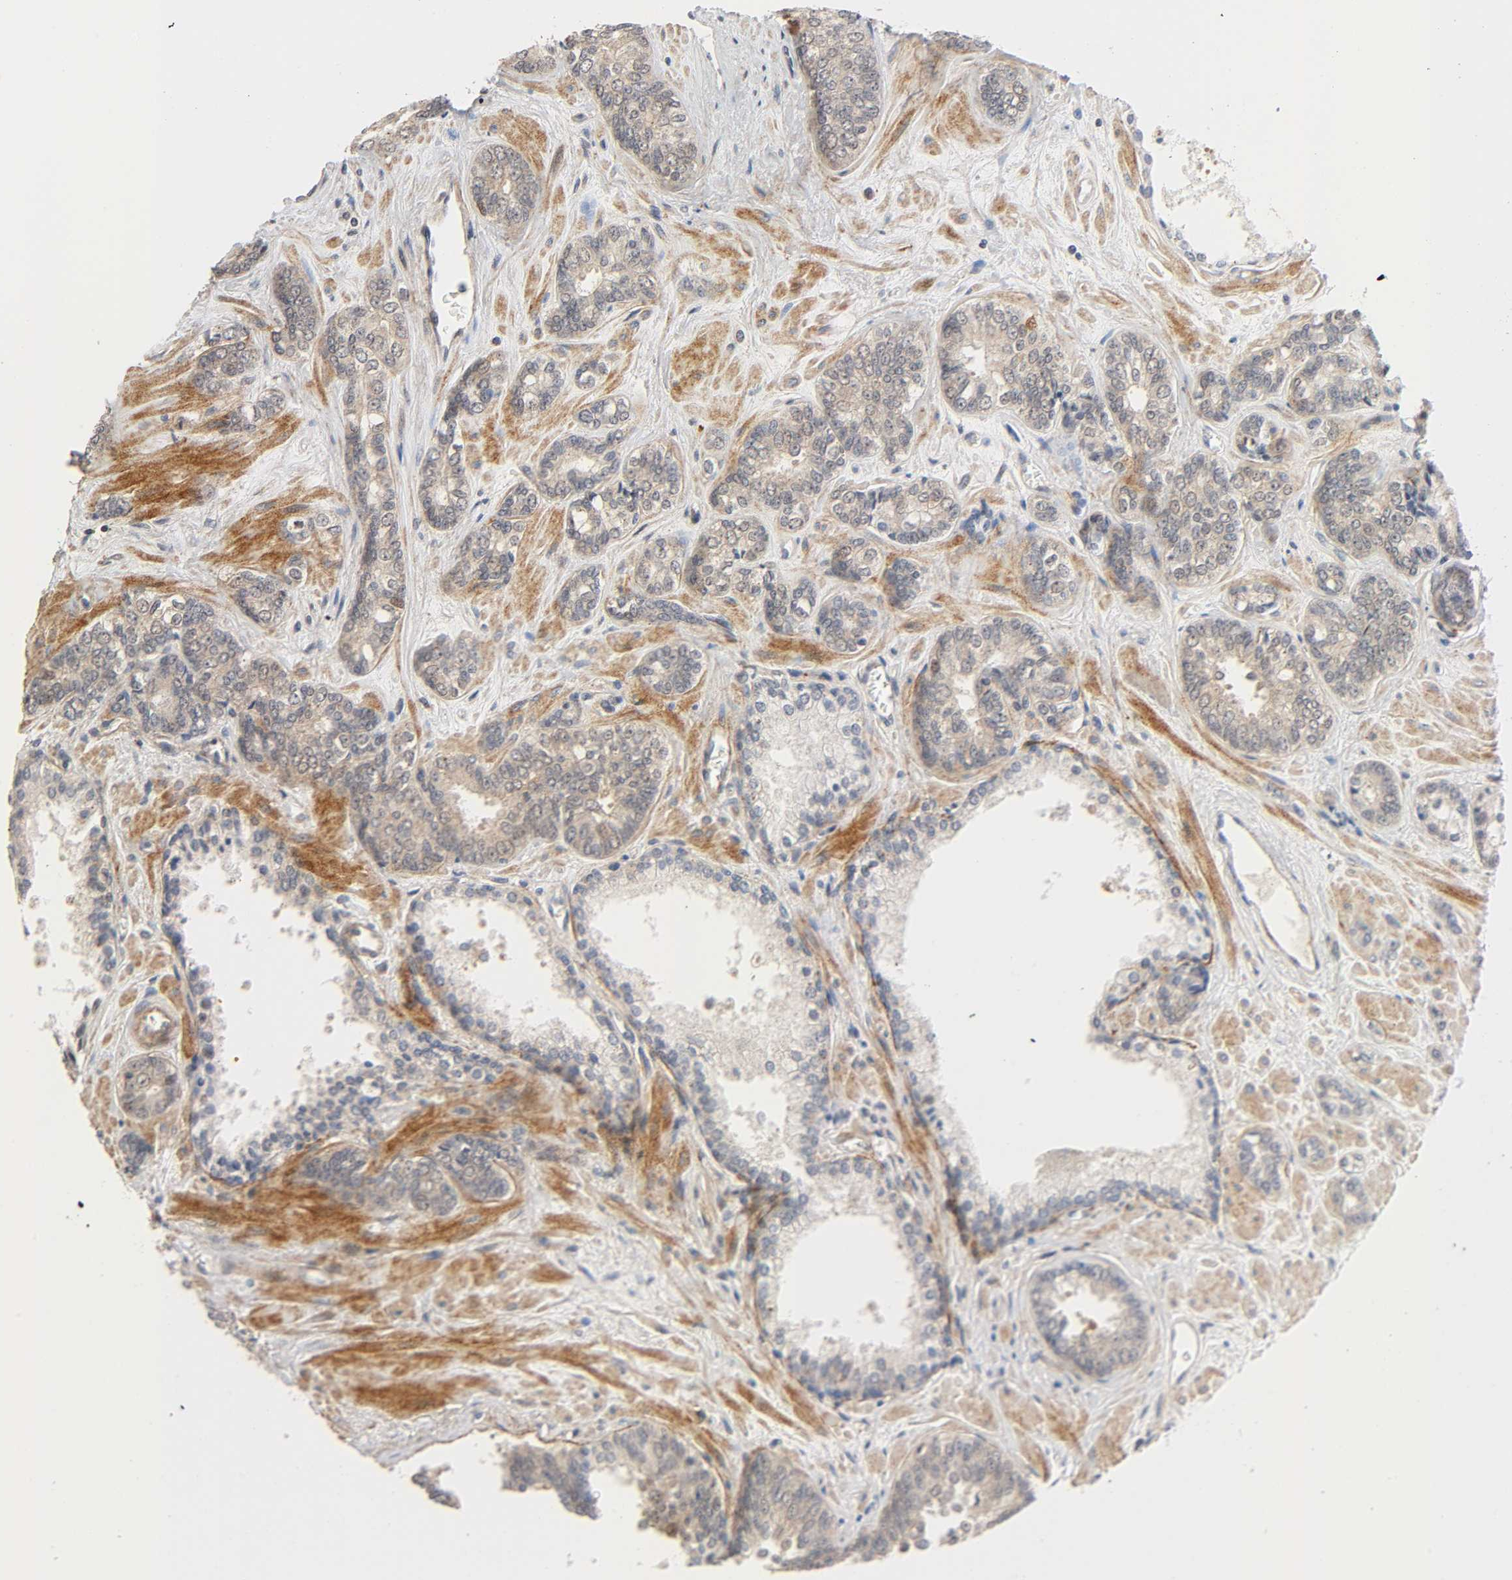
{"staining": {"intensity": "weak", "quantity": ">75%", "location": "cytoplasmic/membranous"}, "tissue": "prostate cancer", "cell_type": "Tumor cells", "image_type": "cancer", "snomed": [{"axis": "morphology", "description": "Adenocarcinoma, High grade"}, {"axis": "topography", "description": "Prostate"}], "caption": "This is a photomicrograph of IHC staining of prostate cancer (adenocarcinoma (high-grade)), which shows weak positivity in the cytoplasmic/membranous of tumor cells.", "gene": "CASP9", "patient": {"sex": "male", "age": 67}}